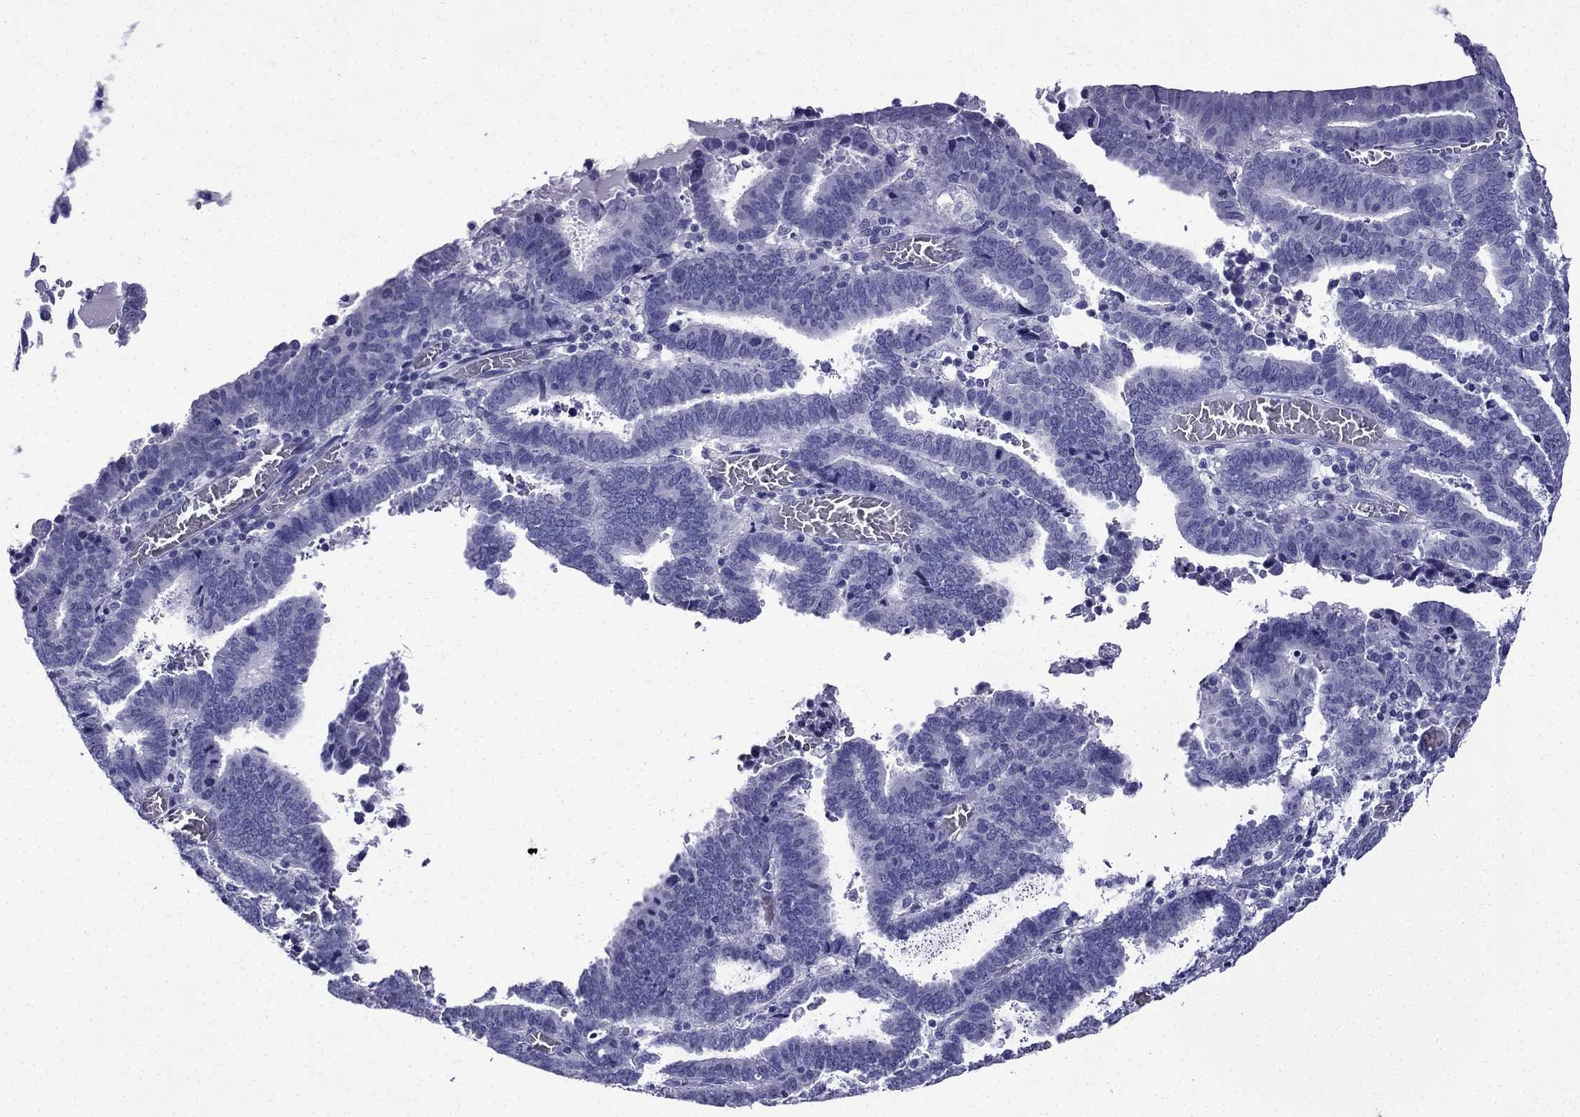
{"staining": {"intensity": "negative", "quantity": "none", "location": "none"}, "tissue": "endometrial cancer", "cell_type": "Tumor cells", "image_type": "cancer", "snomed": [{"axis": "morphology", "description": "Adenocarcinoma, NOS"}, {"axis": "topography", "description": "Uterus"}], "caption": "There is no significant expression in tumor cells of adenocarcinoma (endometrial).", "gene": "ERC2", "patient": {"sex": "female", "age": 83}}